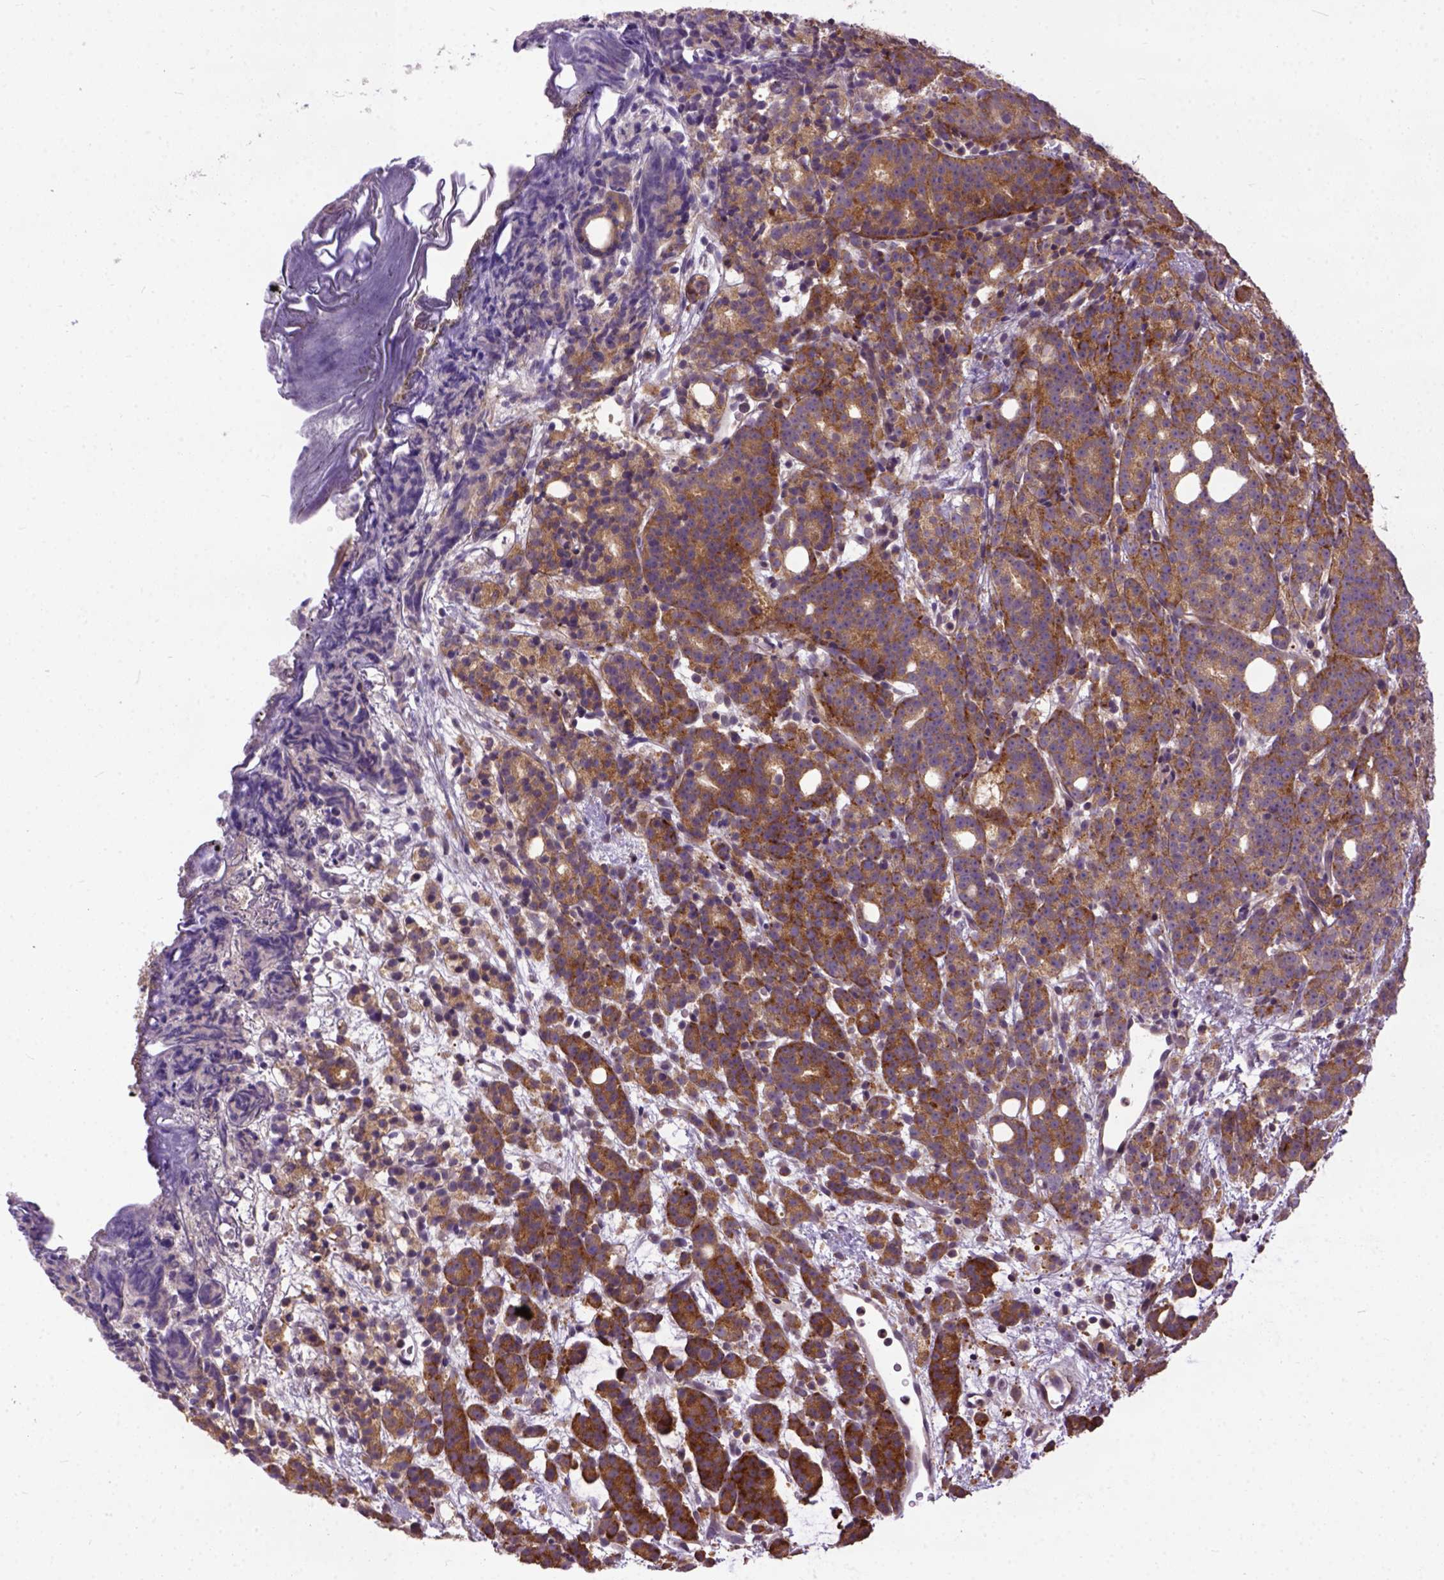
{"staining": {"intensity": "strong", "quantity": ">75%", "location": "cytoplasmic/membranous"}, "tissue": "prostate cancer", "cell_type": "Tumor cells", "image_type": "cancer", "snomed": [{"axis": "morphology", "description": "Adenocarcinoma, High grade"}, {"axis": "topography", "description": "Prostate"}], "caption": "Protein expression analysis of prostate cancer reveals strong cytoplasmic/membranous staining in approximately >75% of tumor cells.", "gene": "CPNE1", "patient": {"sex": "male", "age": 53}}